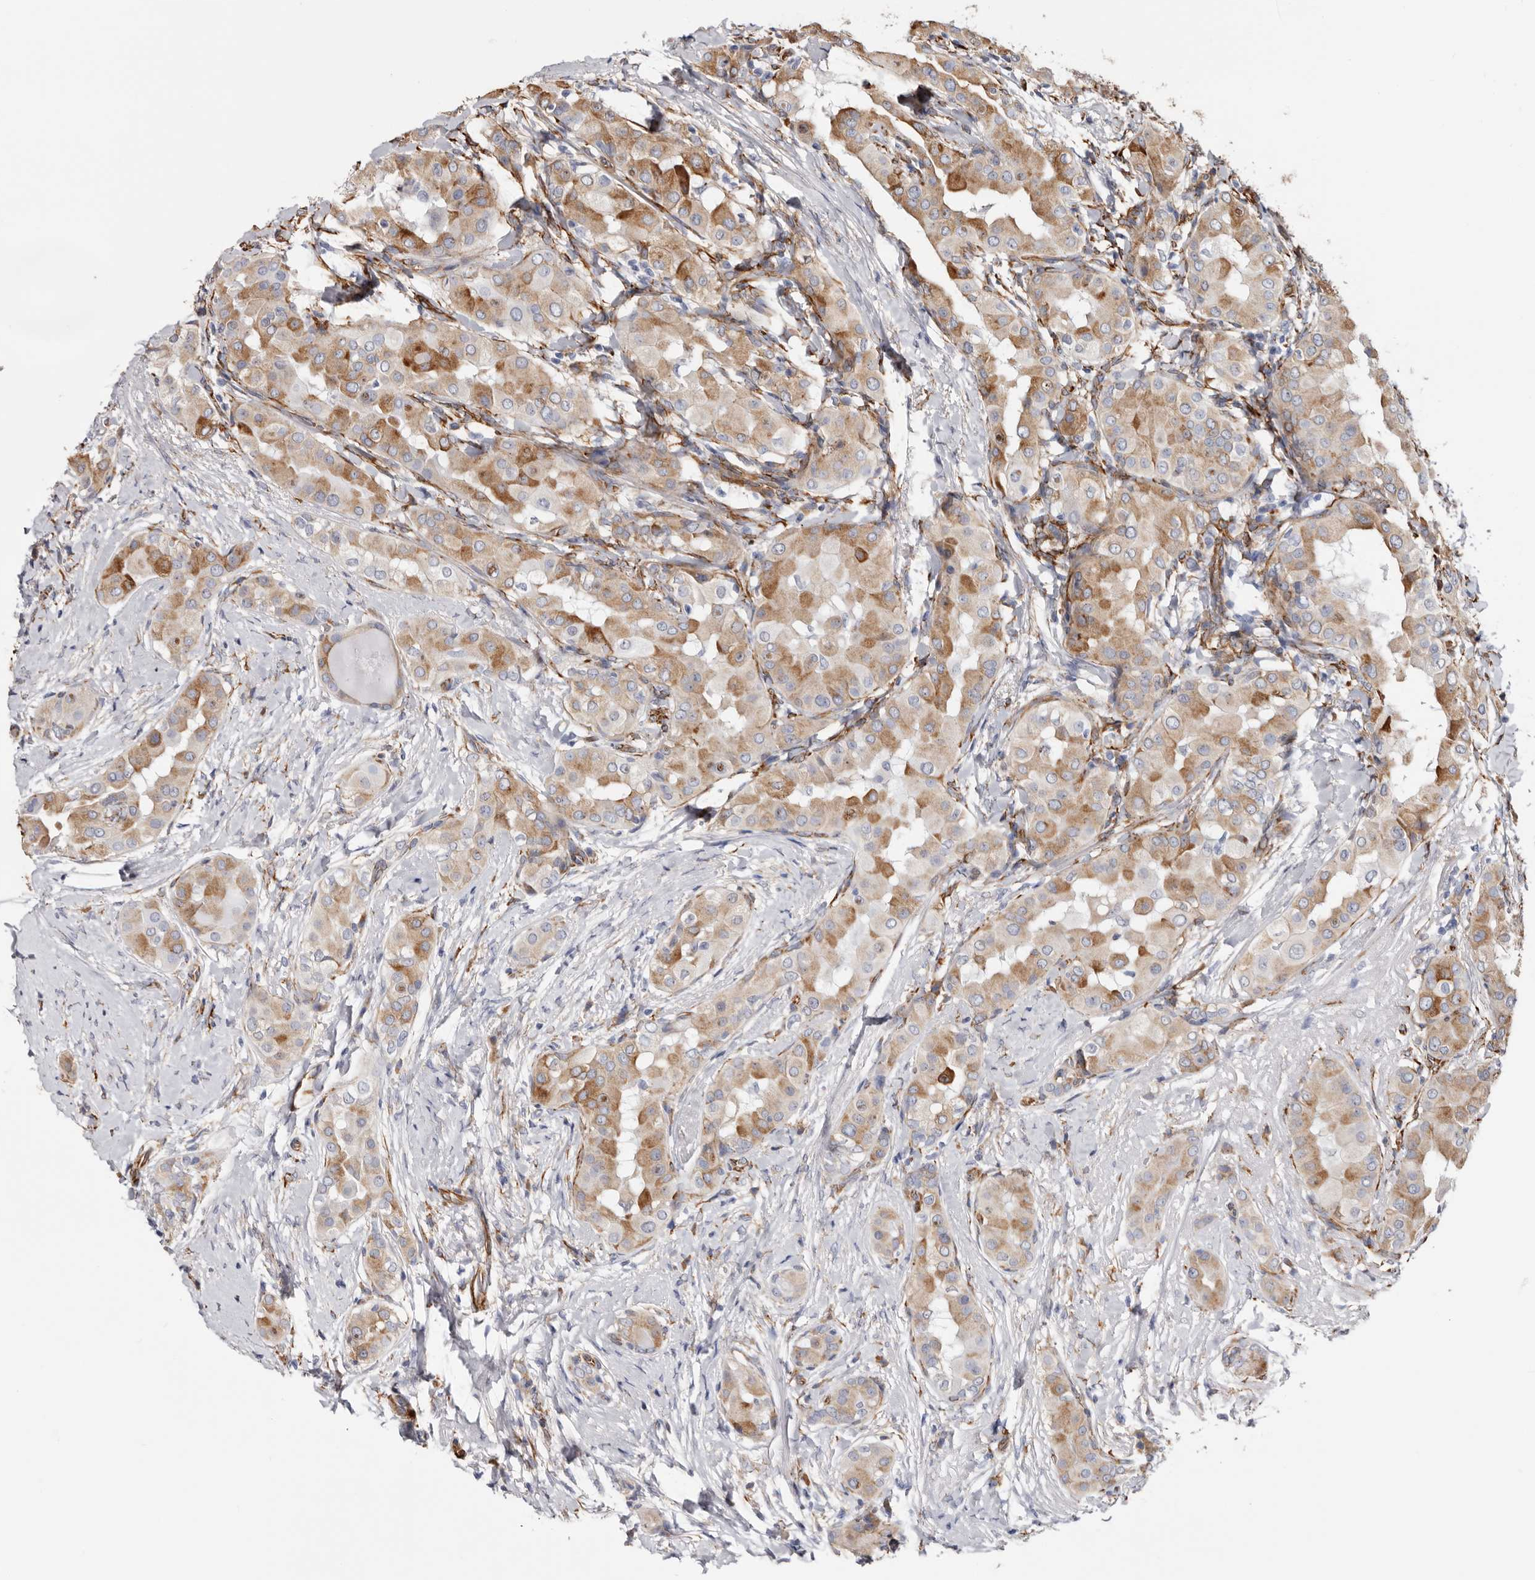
{"staining": {"intensity": "moderate", "quantity": ">75%", "location": "cytoplasmic/membranous"}, "tissue": "thyroid cancer", "cell_type": "Tumor cells", "image_type": "cancer", "snomed": [{"axis": "morphology", "description": "Papillary adenocarcinoma, NOS"}, {"axis": "topography", "description": "Thyroid gland"}], "caption": "Immunohistochemical staining of thyroid cancer (papillary adenocarcinoma) reveals moderate cytoplasmic/membranous protein positivity in approximately >75% of tumor cells. The staining was performed using DAB, with brown indicating positive protein expression. Nuclei are stained blue with hematoxylin.", "gene": "SEMA3E", "patient": {"sex": "male", "age": 33}}